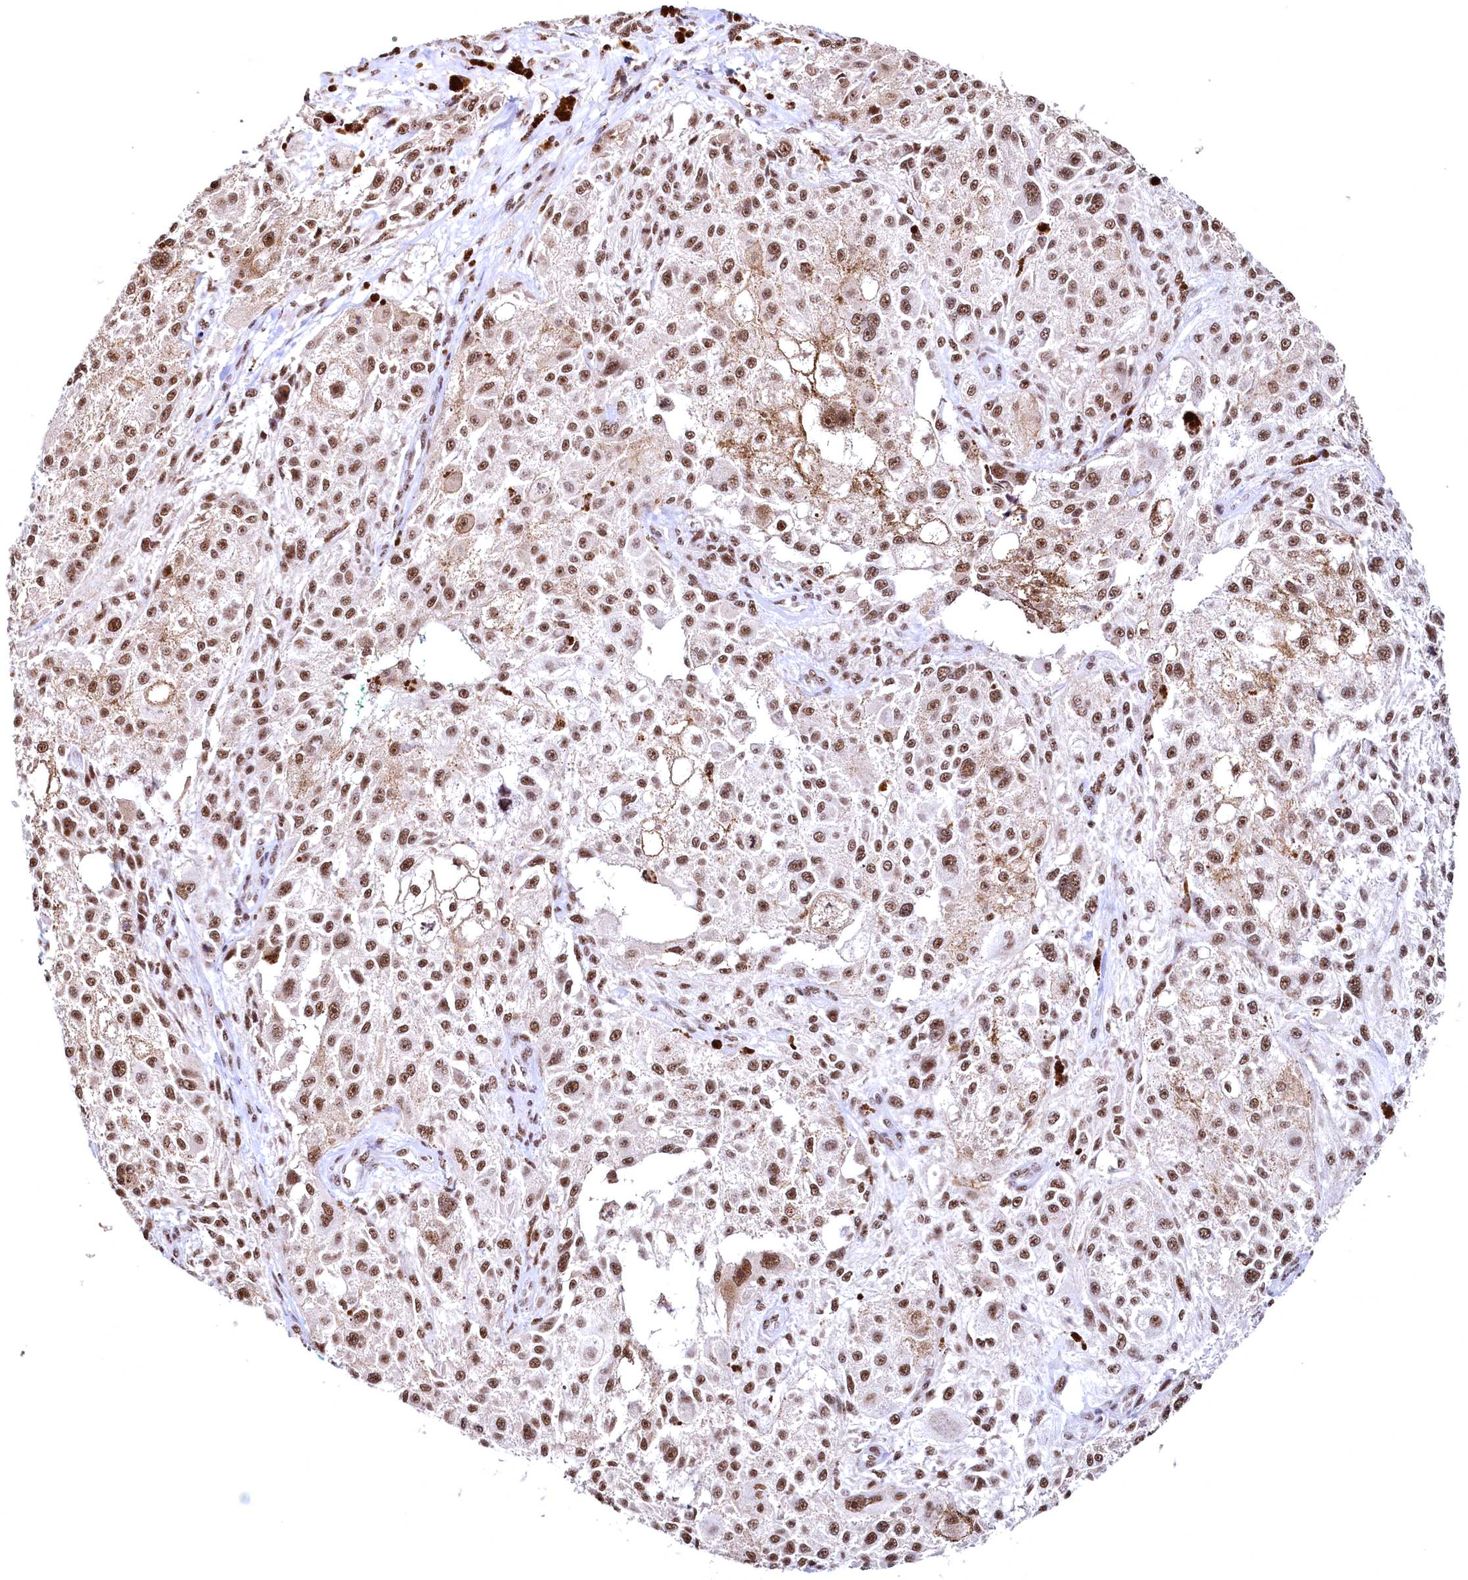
{"staining": {"intensity": "strong", "quantity": ">75%", "location": "nuclear"}, "tissue": "melanoma", "cell_type": "Tumor cells", "image_type": "cancer", "snomed": [{"axis": "morphology", "description": "Necrosis, NOS"}, {"axis": "morphology", "description": "Malignant melanoma, NOS"}, {"axis": "topography", "description": "Skin"}], "caption": "Immunohistochemistry (DAB) staining of melanoma shows strong nuclear protein staining in about >75% of tumor cells. The protein is stained brown, and the nuclei are stained in blue (DAB IHC with brightfield microscopy, high magnification).", "gene": "RSRC2", "patient": {"sex": "female", "age": 87}}